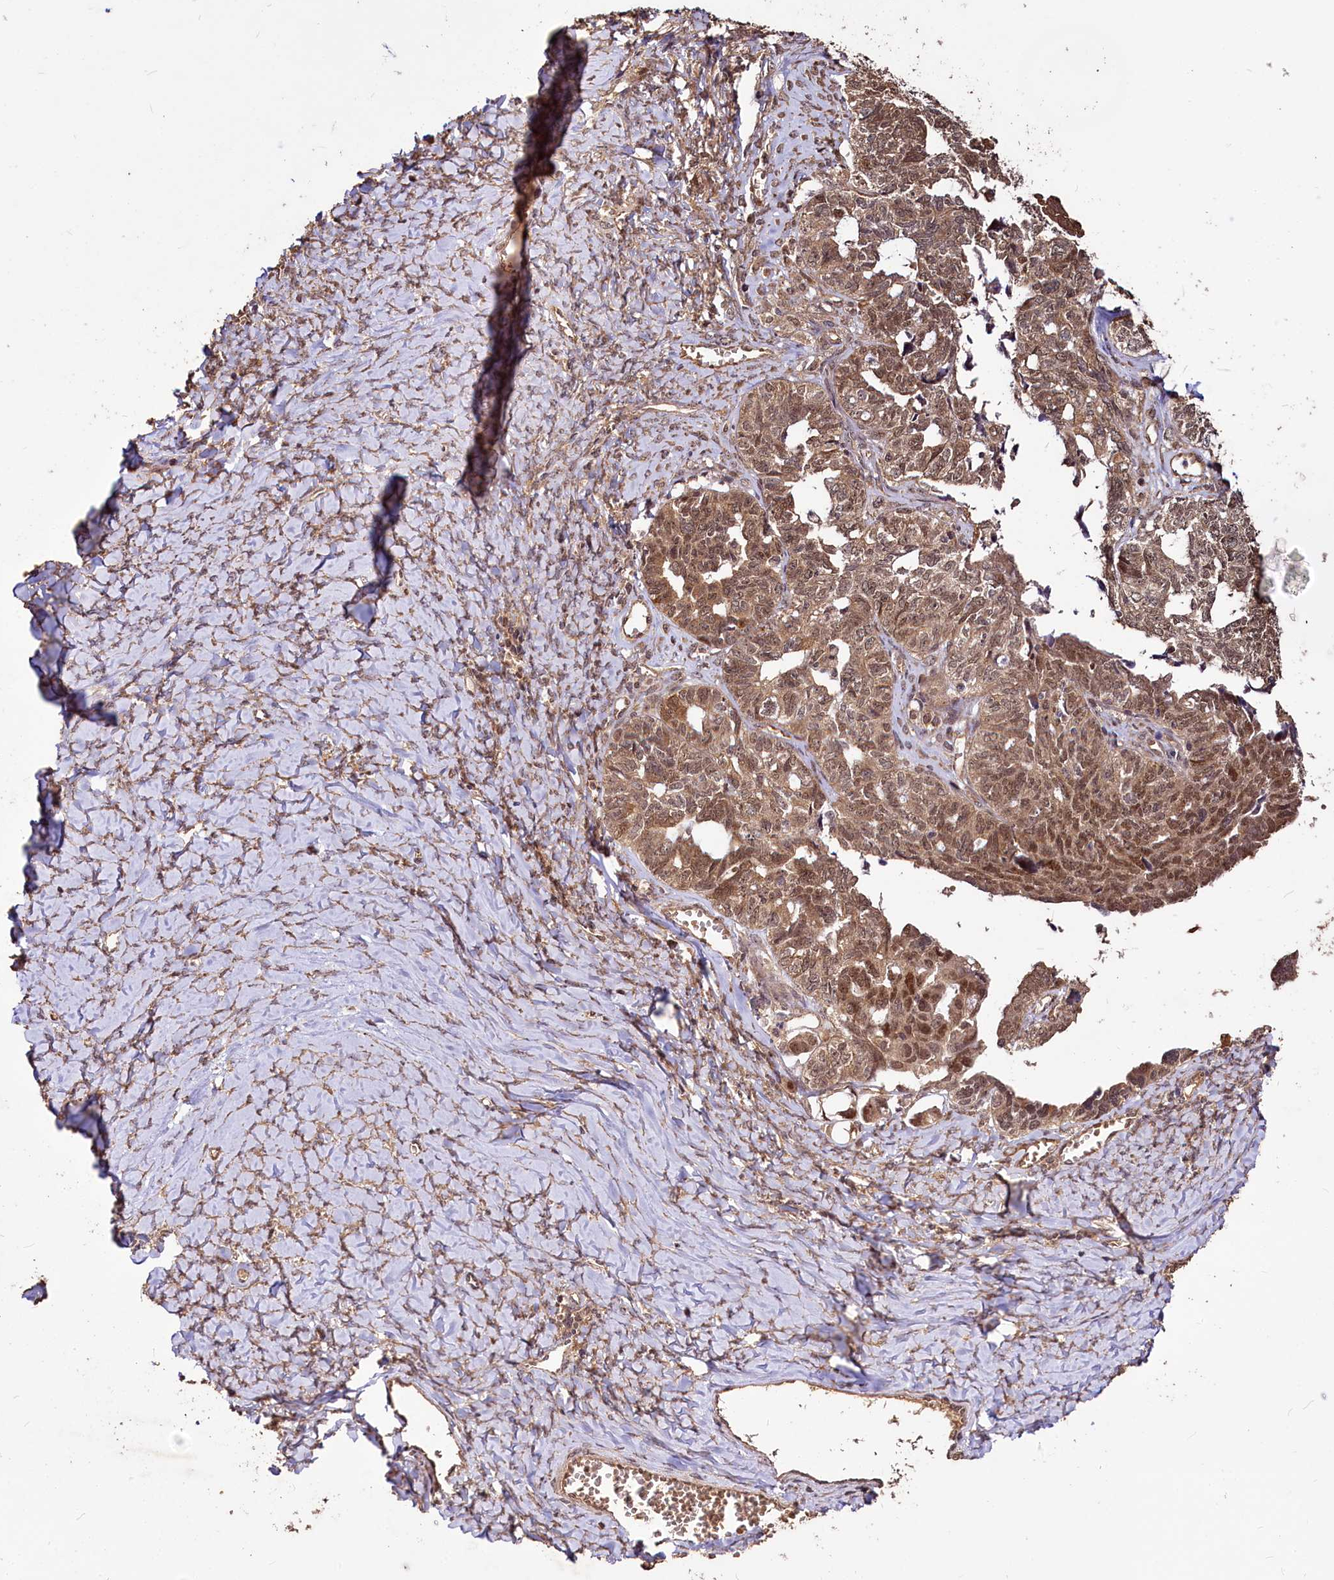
{"staining": {"intensity": "moderate", "quantity": ">75%", "location": "cytoplasmic/membranous"}, "tissue": "ovarian cancer", "cell_type": "Tumor cells", "image_type": "cancer", "snomed": [{"axis": "morphology", "description": "Cystadenocarcinoma, serous, NOS"}, {"axis": "topography", "description": "Ovary"}], "caption": "Immunohistochemical staining of ovarian cancer reveals moderate cytoplasmic/membranous protein positivity in about >75% of tumor cells.", "gene": "VPS51", "patient": {"sex": "female", "age": 79}}